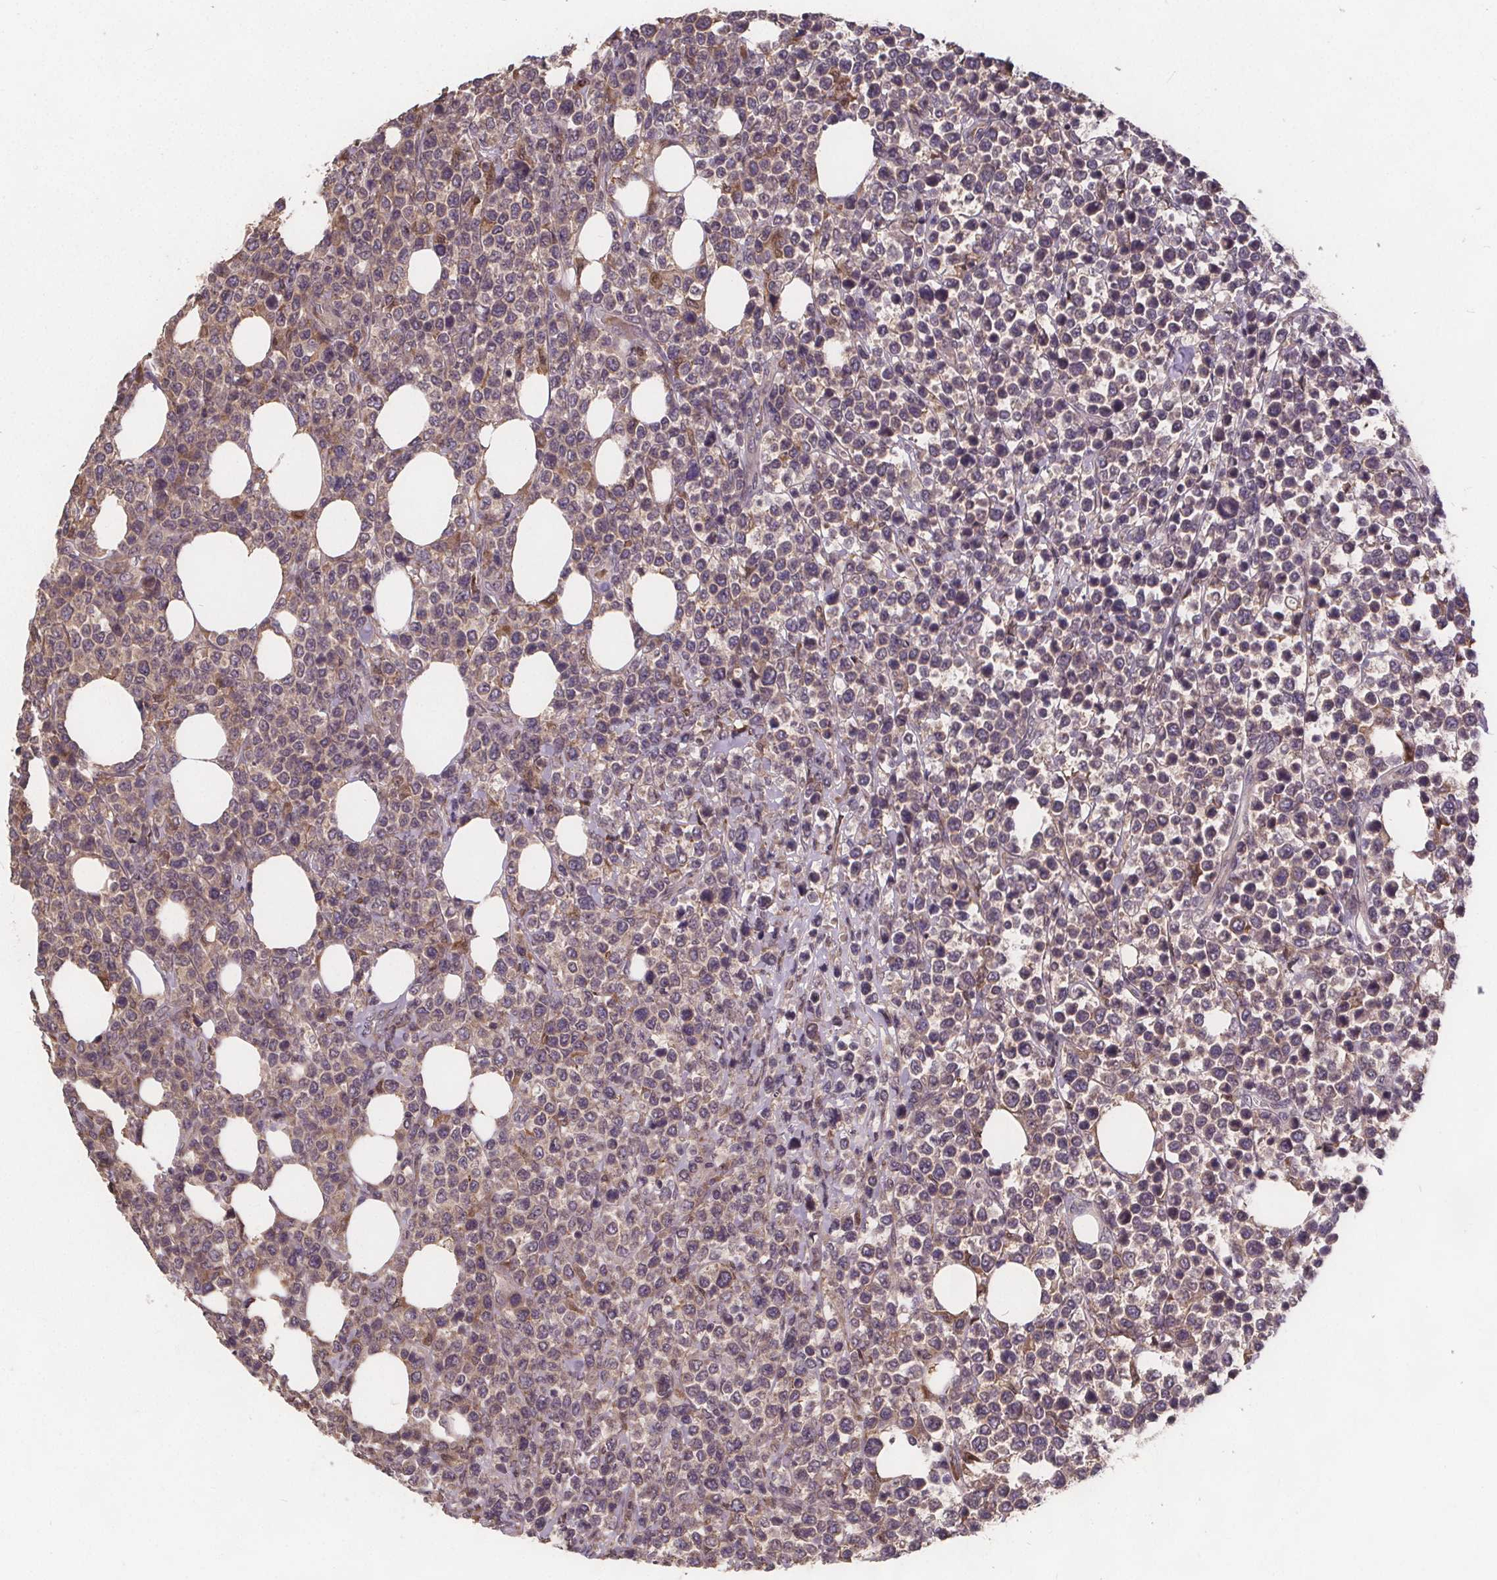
{"staining": {"intensity": "negative", "quantity": "none", "location": "none"}, "tissue": "lymphoma", "cell_type": "Tumor cells", "image_type": "cancer", "snomed": [{"axis": "morphology", "description": "Malignant lymphoma, non-Hodgkin's type, High grade"}, {"axis": "topography", "description": "Soft tissue"}], "caption": "Lymphoma stained for a protein using immunohistochemistry shows no positivity tumor cells.", "gene": "USP9X", "patient": {"sex": "female", "age": 56}}